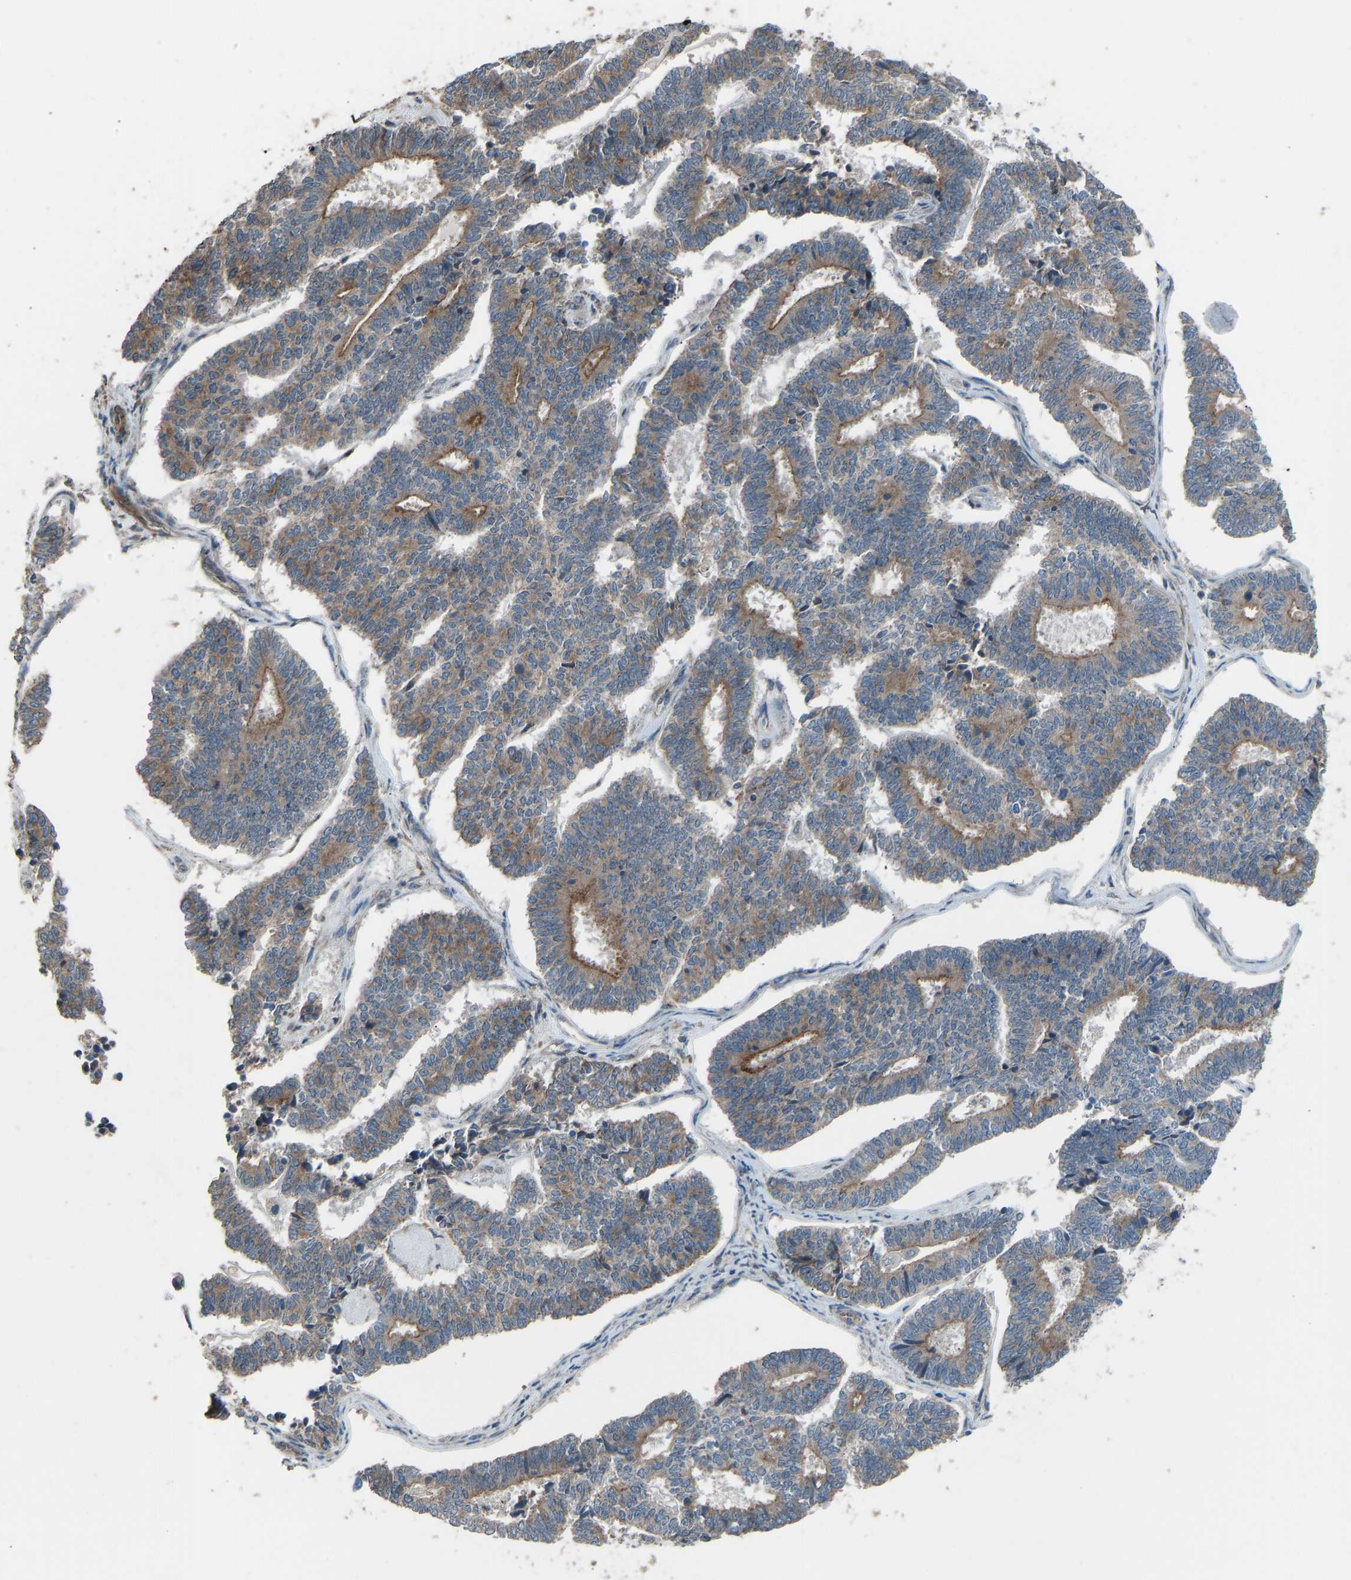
{"staining": {"intensity": "moderate", "quantity": "25%-75%", "location": "cytoplasmic/membranous"}, "tissue": "endometrial cancer", "cell_type": "Tumor cells", "image_type": "cancer", "snomed": [{"axis": "morphology", "description": "Adenocarcinoma, NOS"}, {"axis": "topography", "description": "Endometrium"}], "caption": "Endometrial cancer (adenocarcinoma) was stained to show a protein in brown. There is medium levels of moderate cytoplasmic/membranous staining in approximately 25%-75% of tumor cells. (IHC, brightfield microscopy, high magnification).", "gene": "SLC43A1", "patient": {"sex": "female", "age": 70}}